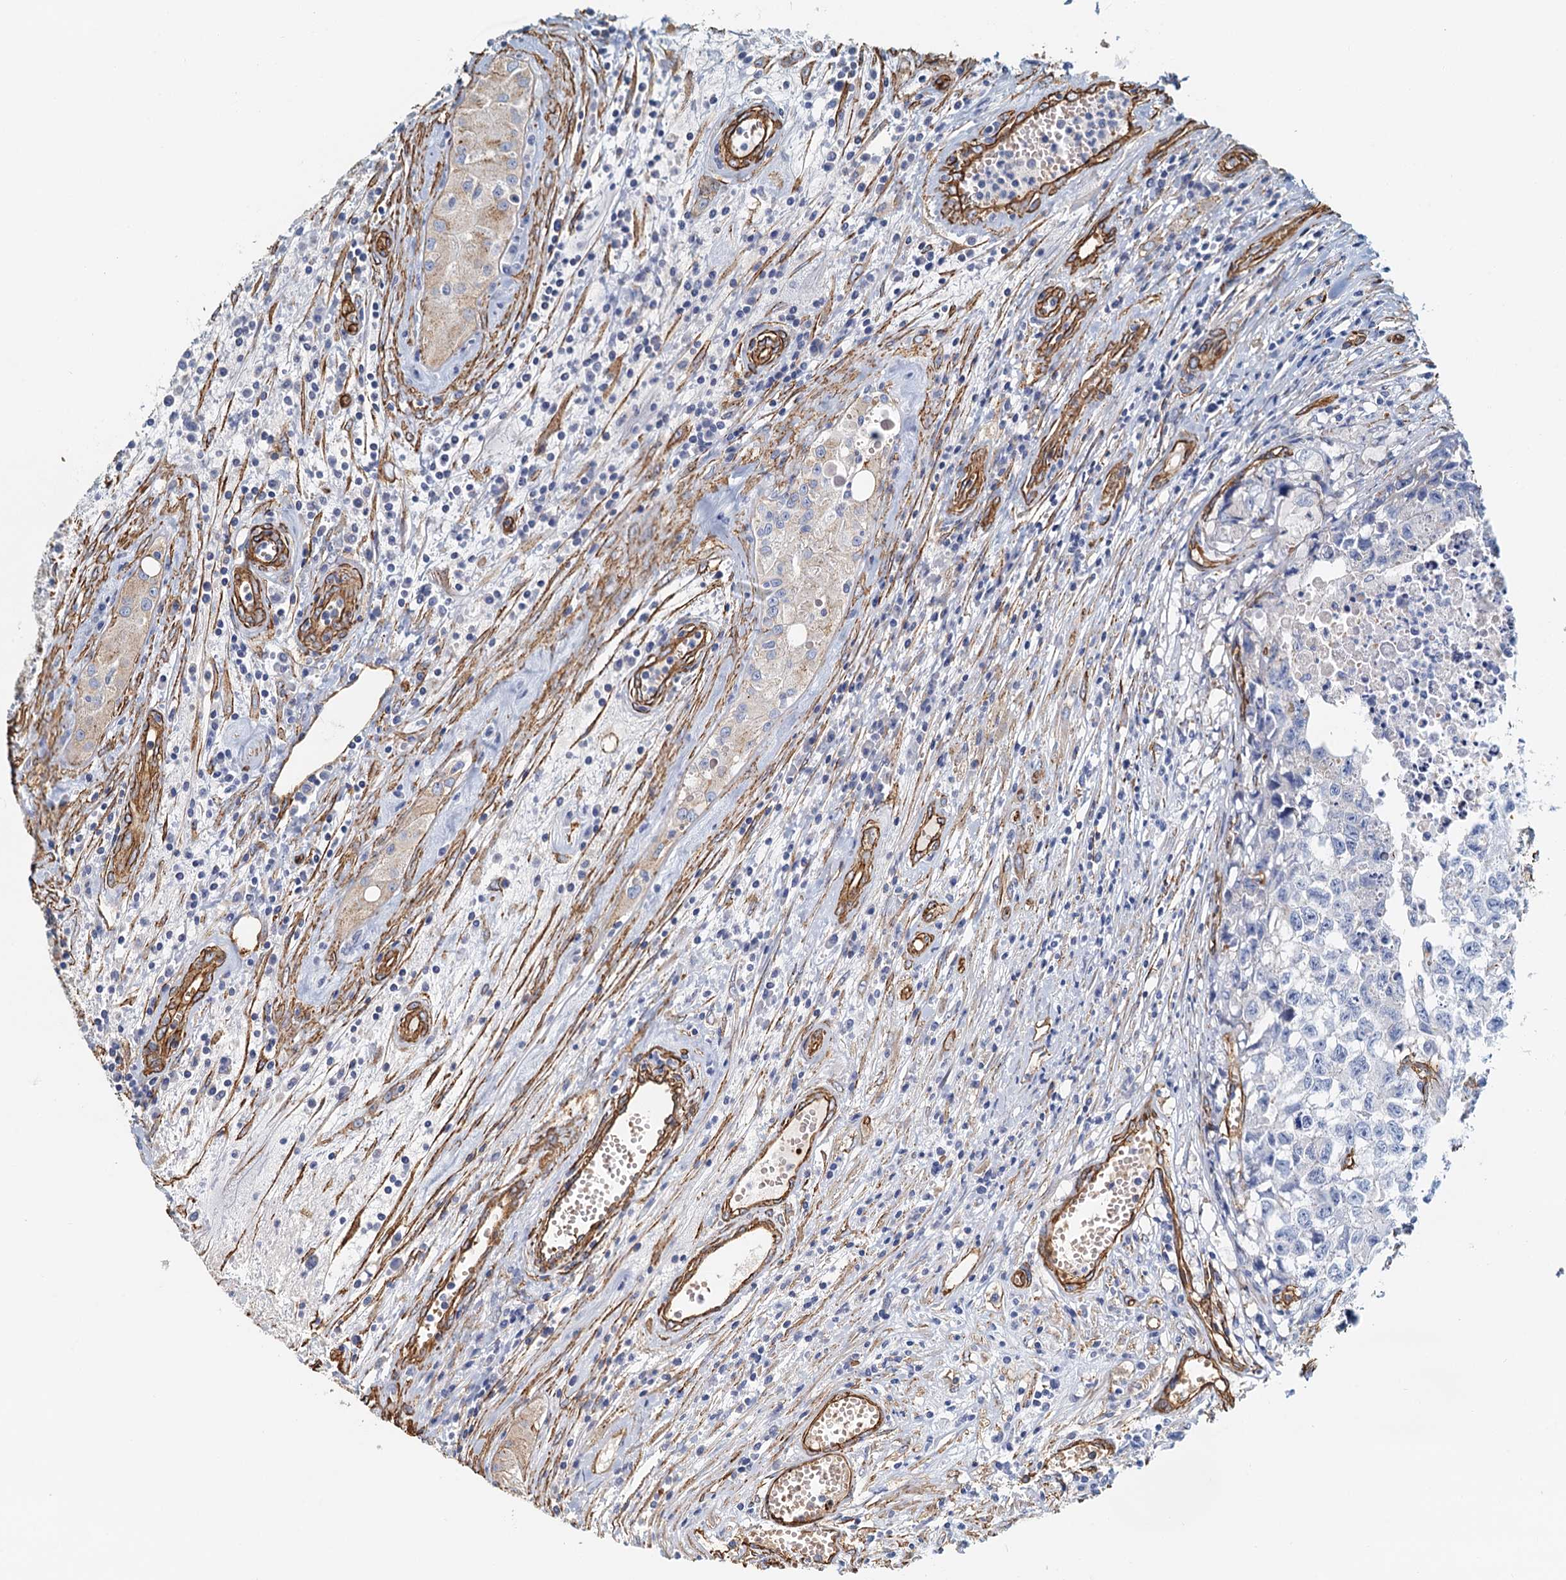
{"staining": {"intensity": "moderate", "quantity": "25%-75%", "location": "cytoplasmic/membranous"}, "tissue": "testis cancer", "cell_type": "Tumor cells", "image_type": "cancer", "snomed": [{"axis": "morphology", "description": "Seminoma, NOS"}, {"axis": "morphology", "description": "Carcinoma, Embryonal, NOS"}, {"axis": "topography", "description": "Testis"}], "caption": "A medium amount of moderate cytoplasmic/membranous staining is present in approximately 25%-75% of tumor cells in testis cancer (seminoma) tissue. Nuclei are stained in blue.", "gene": "DGKG", "patient": {"sex": "male", "age": 43}}